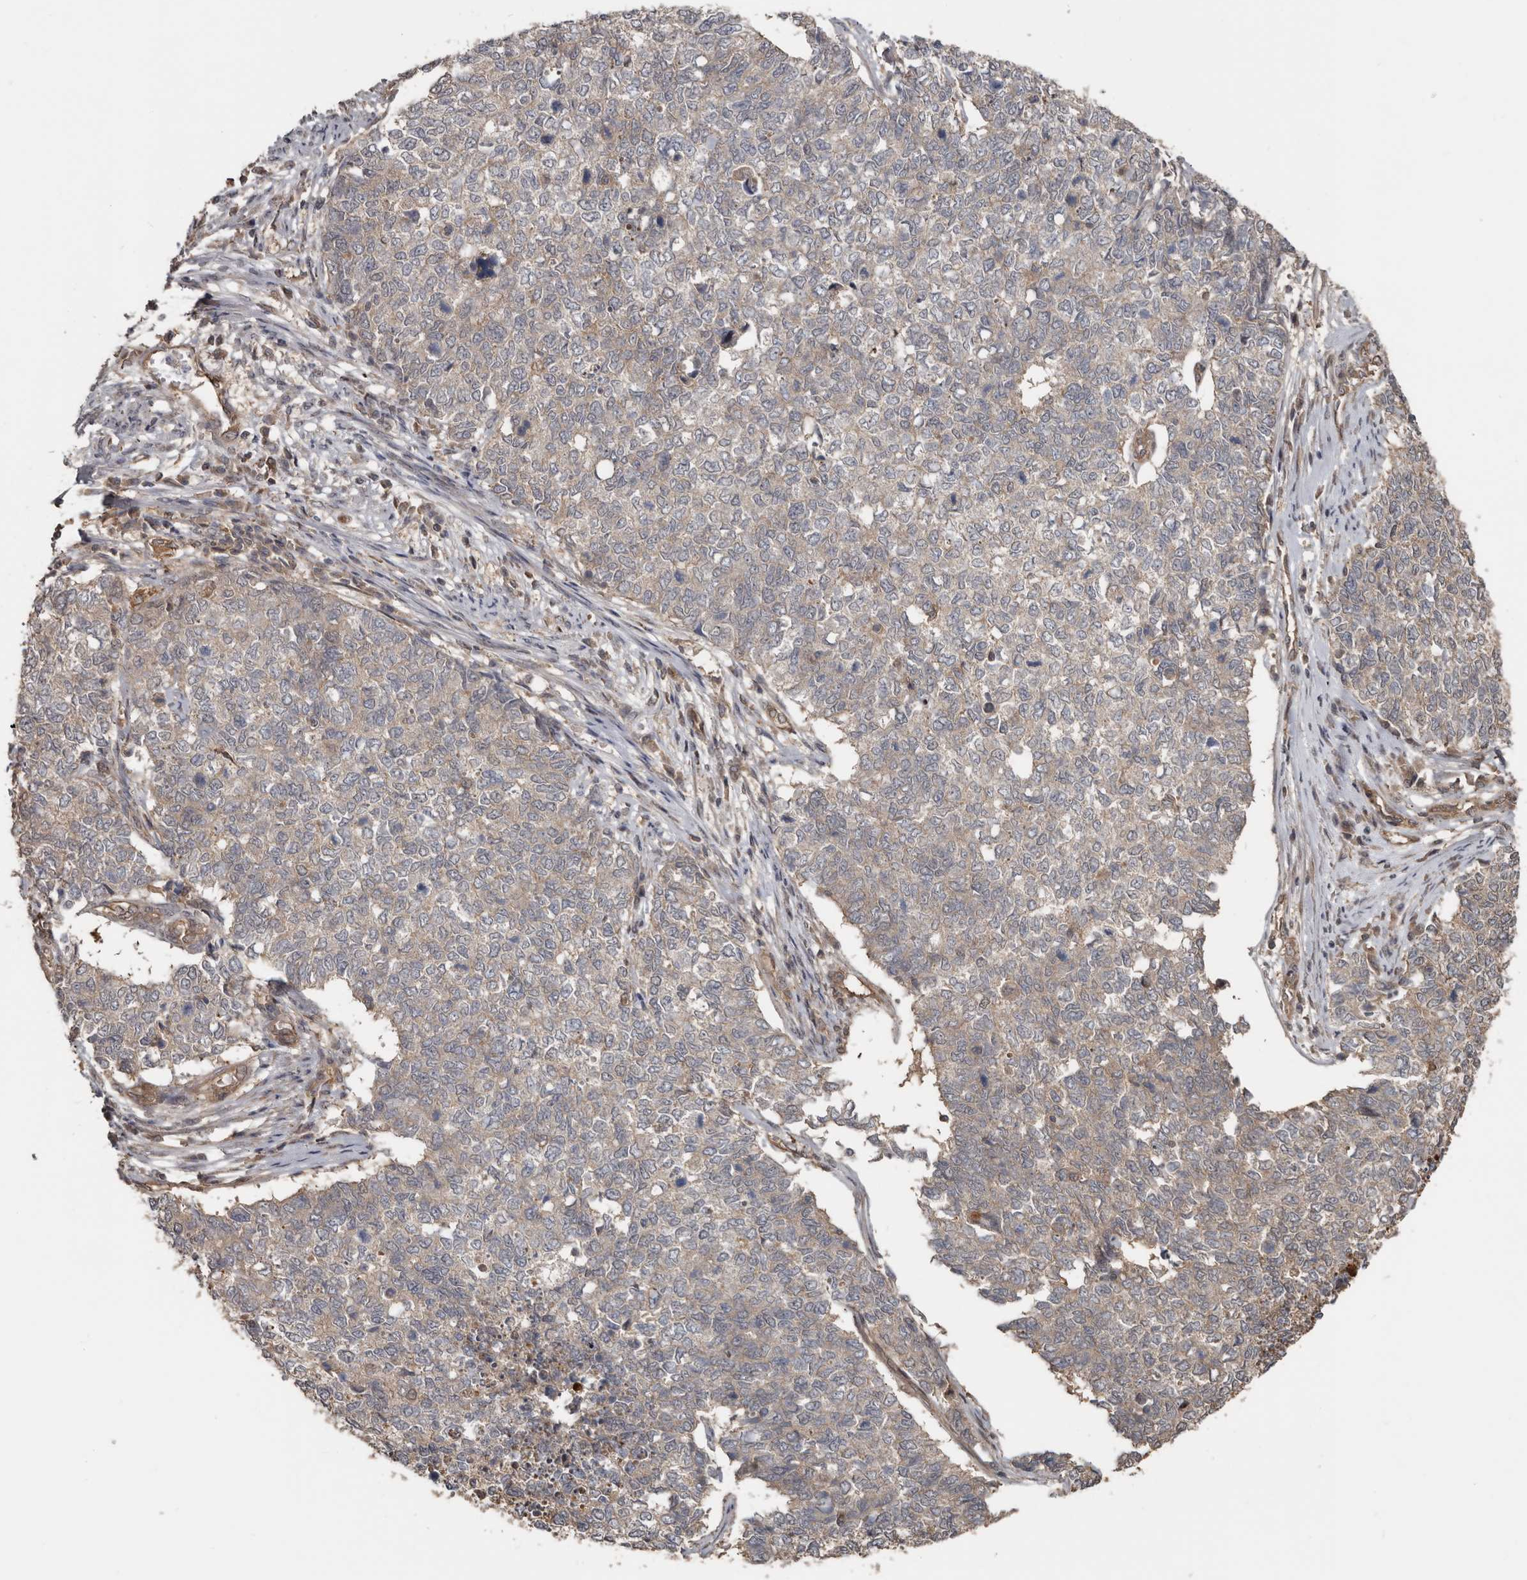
{"staining": {"intensity": "weak", "quantity": "25%-75%", "location": "cytoplasmic/membranous"}, "tissue": "cervical cancer", "cell_type": "Tumor cells", "image_type": "cancer", "snomed": [{"axis": "morphology", "description": "Squamous cell carcinoma, NOS"}, {"axis": "topography", "description": "Cervix"}], "caption": "Cervical cancer (squamous cell carcinoma) stained with a protein marker shows weak staining in tumor cells.", "gene": "EXOC3L1", "patient": {"sex": "female", "age": 63}}